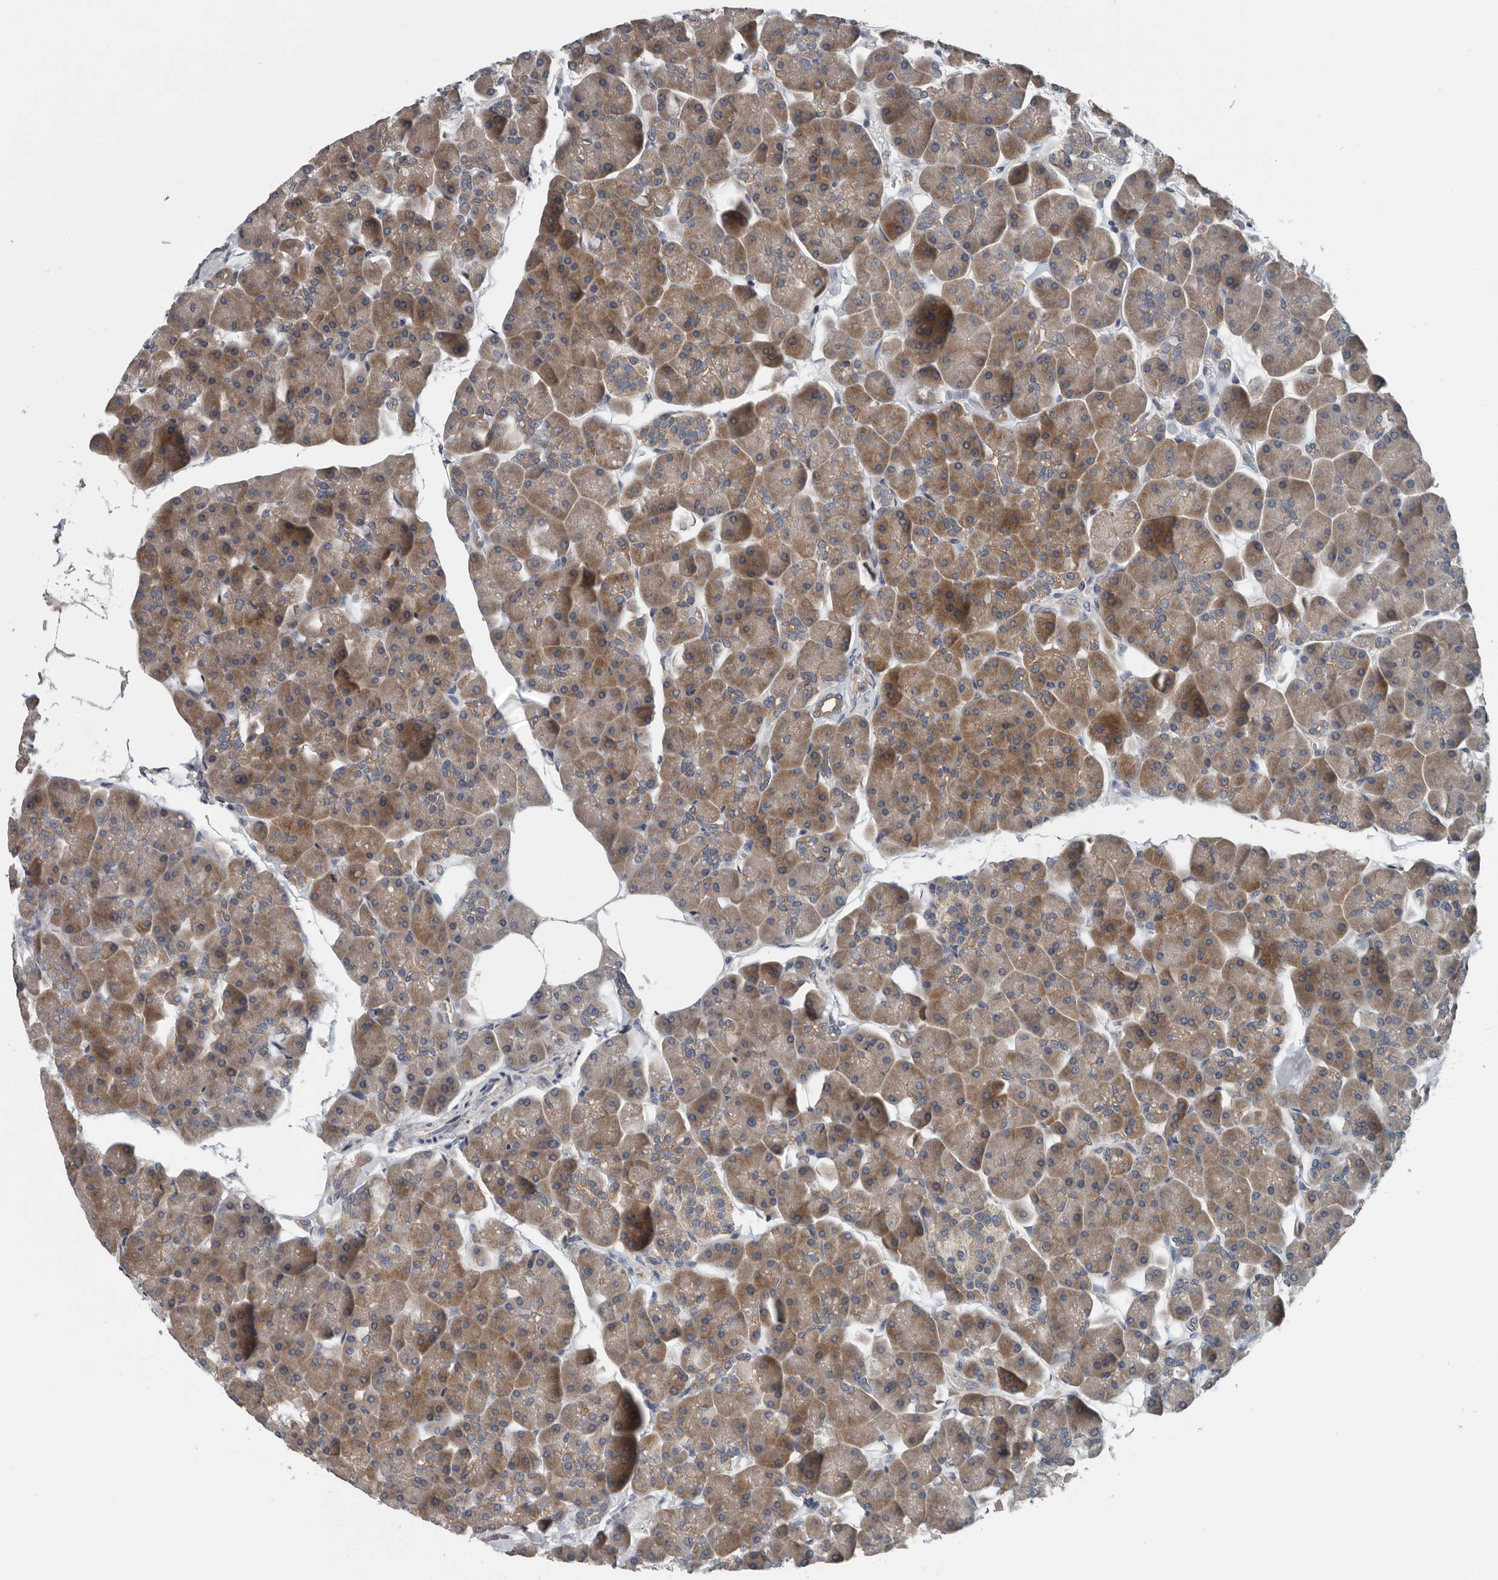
{"staining": {"intensity": "moderate", "quantity": ">75%", "location": "cytoplasmic/membranous"}, "tissue": "pancreas", "cell_type": "Exocrine glandular cells", "image_type": "normal", "snomed": [{"axis": "morphology", "description": "Normal tissue, NOS"}, {"axis": "topography", "description": "Pancreas"}], "caption": "IHC (DAB) staining of normal pancreas shows moderate cytoplasmic/membranous protein expression in approximately >75% of exocrine glandular cells.", "gene": "TMEM199", "patient": {"sex": "male", "age": 35}}